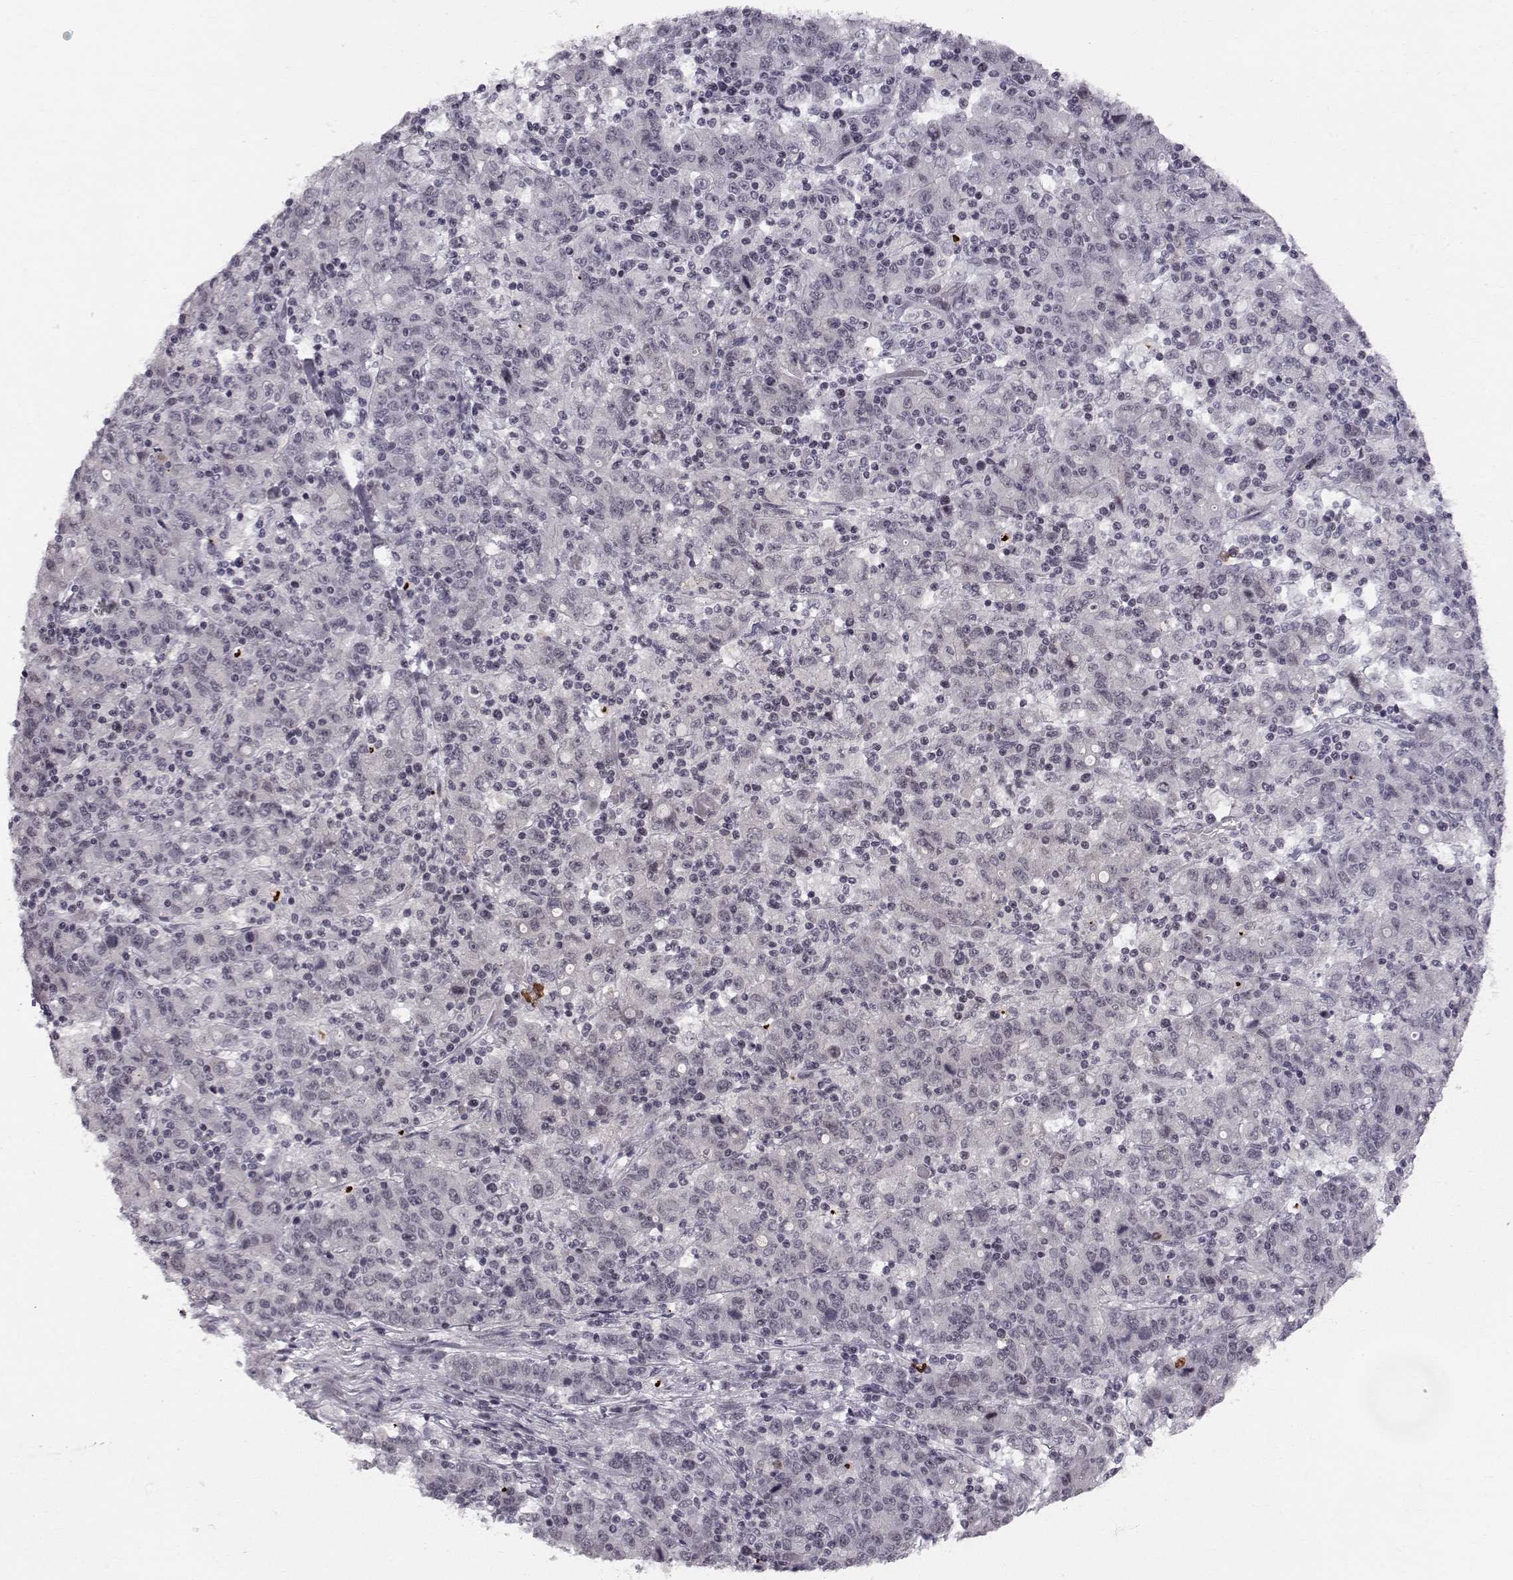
{"staining": {"intensity": "negative", "quantity": "none", "location": "none"}, "tissue": "stomach cancer", "cell_type": "Tumor cells", "image_type": "cancer", "snomed": [{"axis": "morphology", "description": "Adenocarcinoma, NOS"}, {"axis": "topography", "description": "Stomach, upper"}], "caption": "Stomach adenocarcinoma was stained to show a protein in brown. There is no significant positivity in tumor cells. (DAB IHC visualized using brightfield microscopy, high magnification).", "gene": "MARCHF4", "patient": {"sex": "male", "age": 69}}